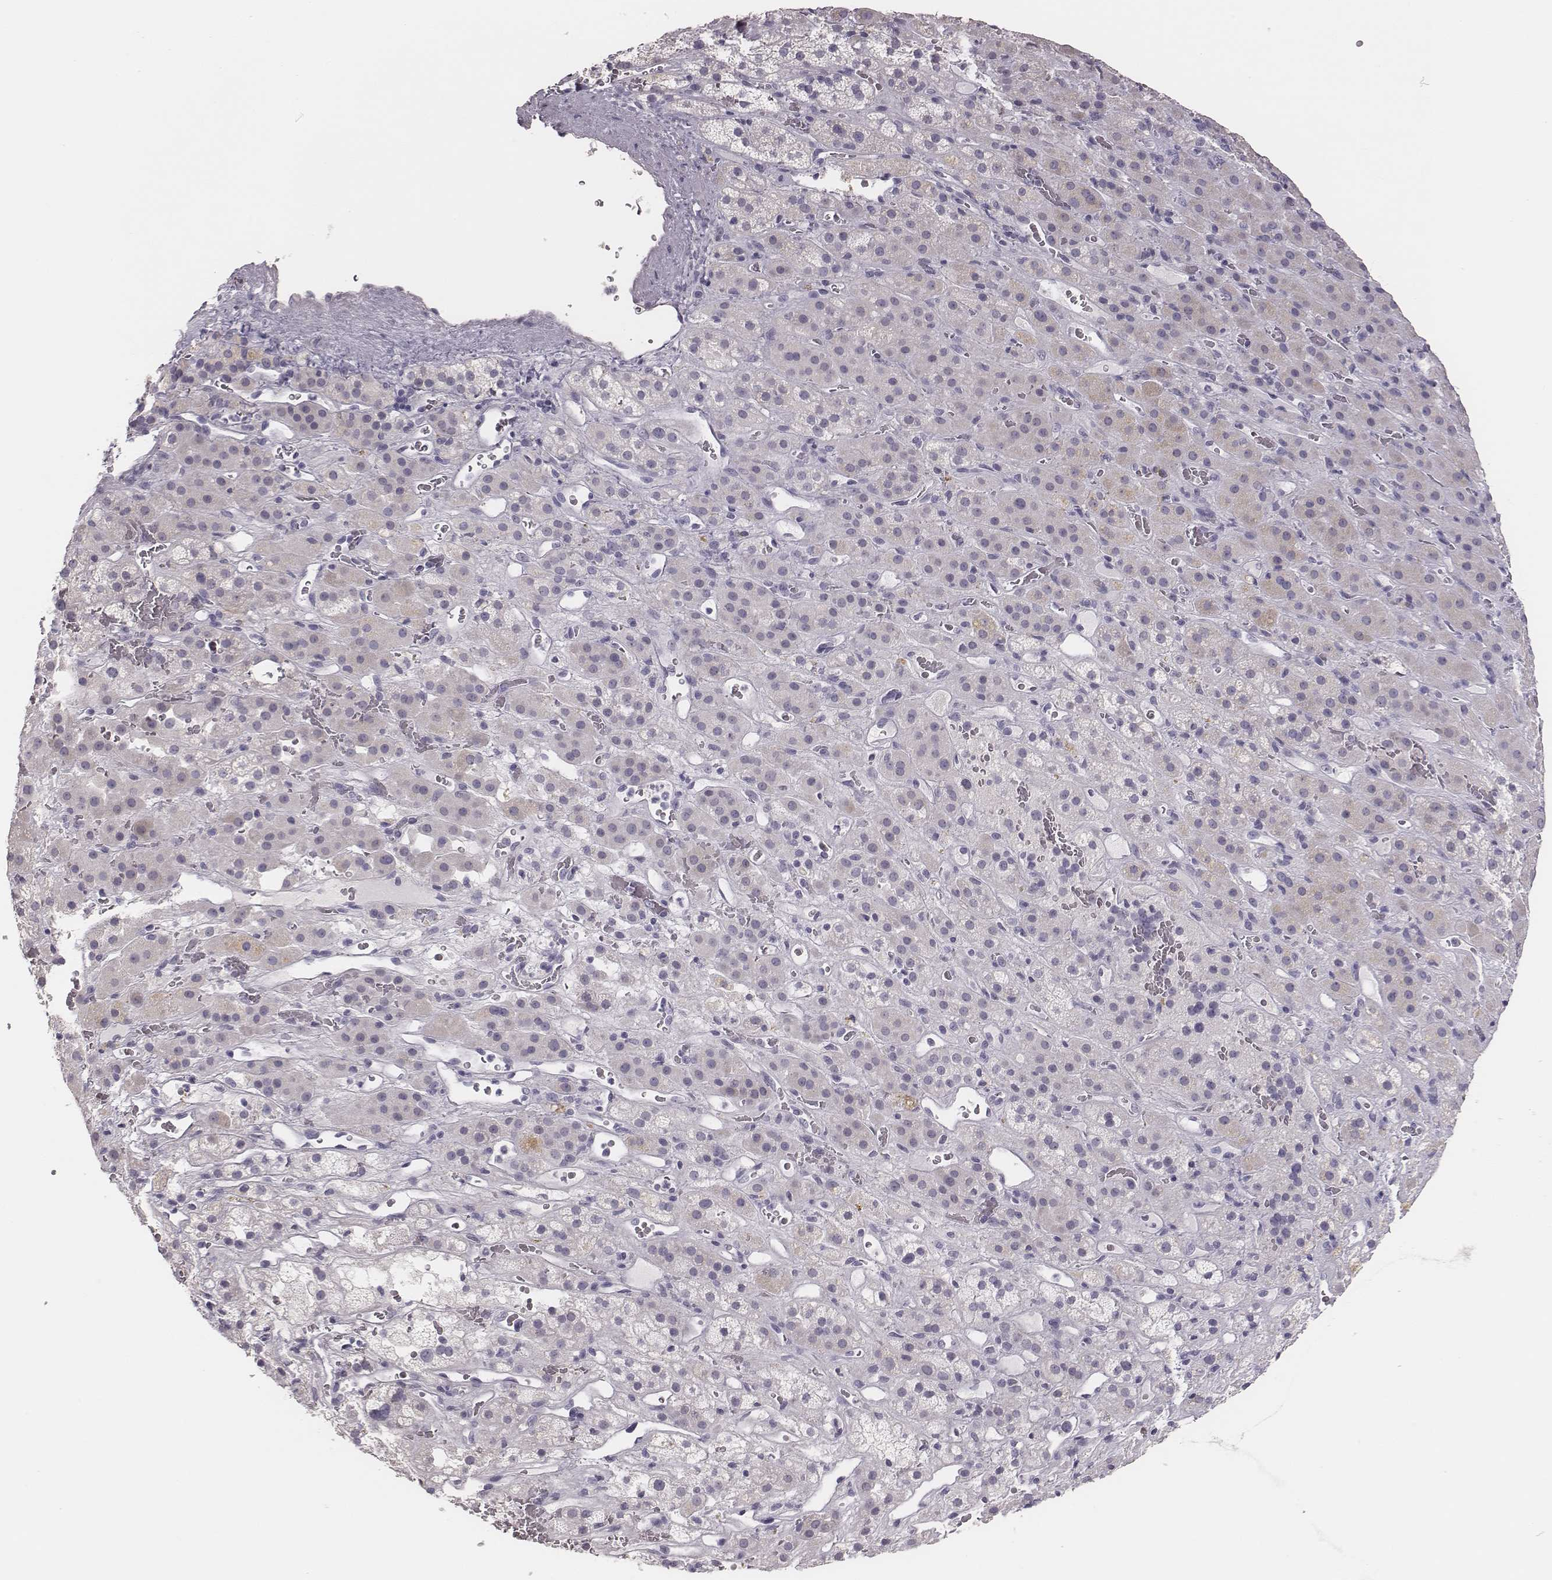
{"staining": {"intensity": "negative", "quantity": "none", "location": "none"}, "tissue": "adrenal gland", "cell_type": "Glandular cells", "image_type": "normal", "snomed": [{"axis": "morphology", "description": "Normal tissue, NOS"}, {"axis": "topography", "description": "Adrenal gland"}], "caption": "A micrograph of adrenal gland stained for a protein demonstrates no brown staining in glandular cells. Nuclei are stained in blue.", "gene": "ADGRF4", "patient": {"sex": "male", "age": 57}}